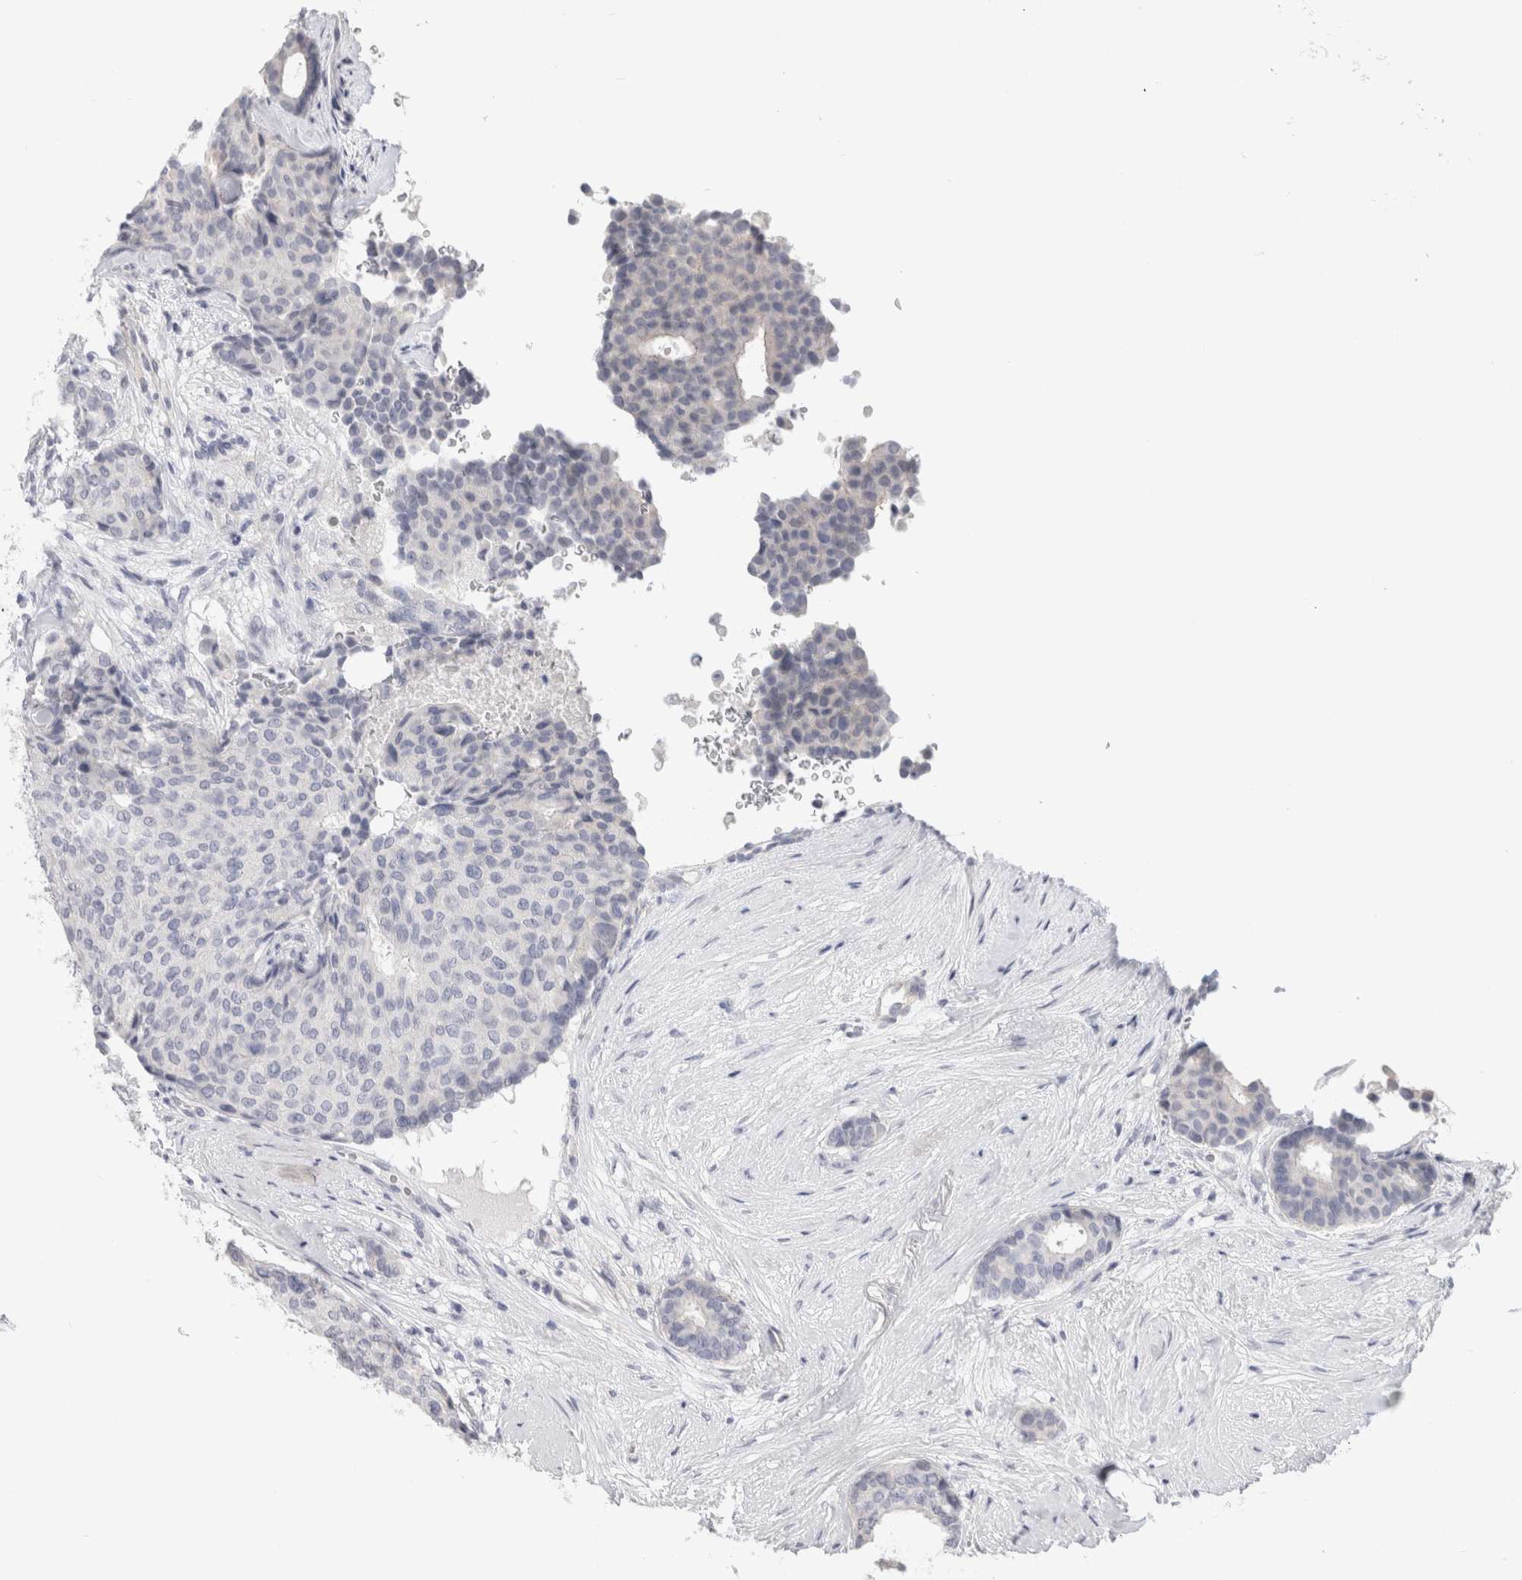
{"staining": {"intensity": "negative", "quantity": "none", "location": "none"}, "tissue": "breast cancer", "cell_type": "Tumor cells", "image_type": "cancer", "snomed": [{"axis": "morphology", "description": "Duct carcinoma"}, {"axis": "topography", "description": "Breast"}], "caption": "Image shows no significant protein expression in tumor cells of infiltrating ductal carcinoma (breast). (Brightfield microscopy of DAB (3,3'-diaminobenzidine) immunohistochemistry (IHC) at high magnification).", "gene": "AFP", "patient": {"sex": "female", "age": 75}}